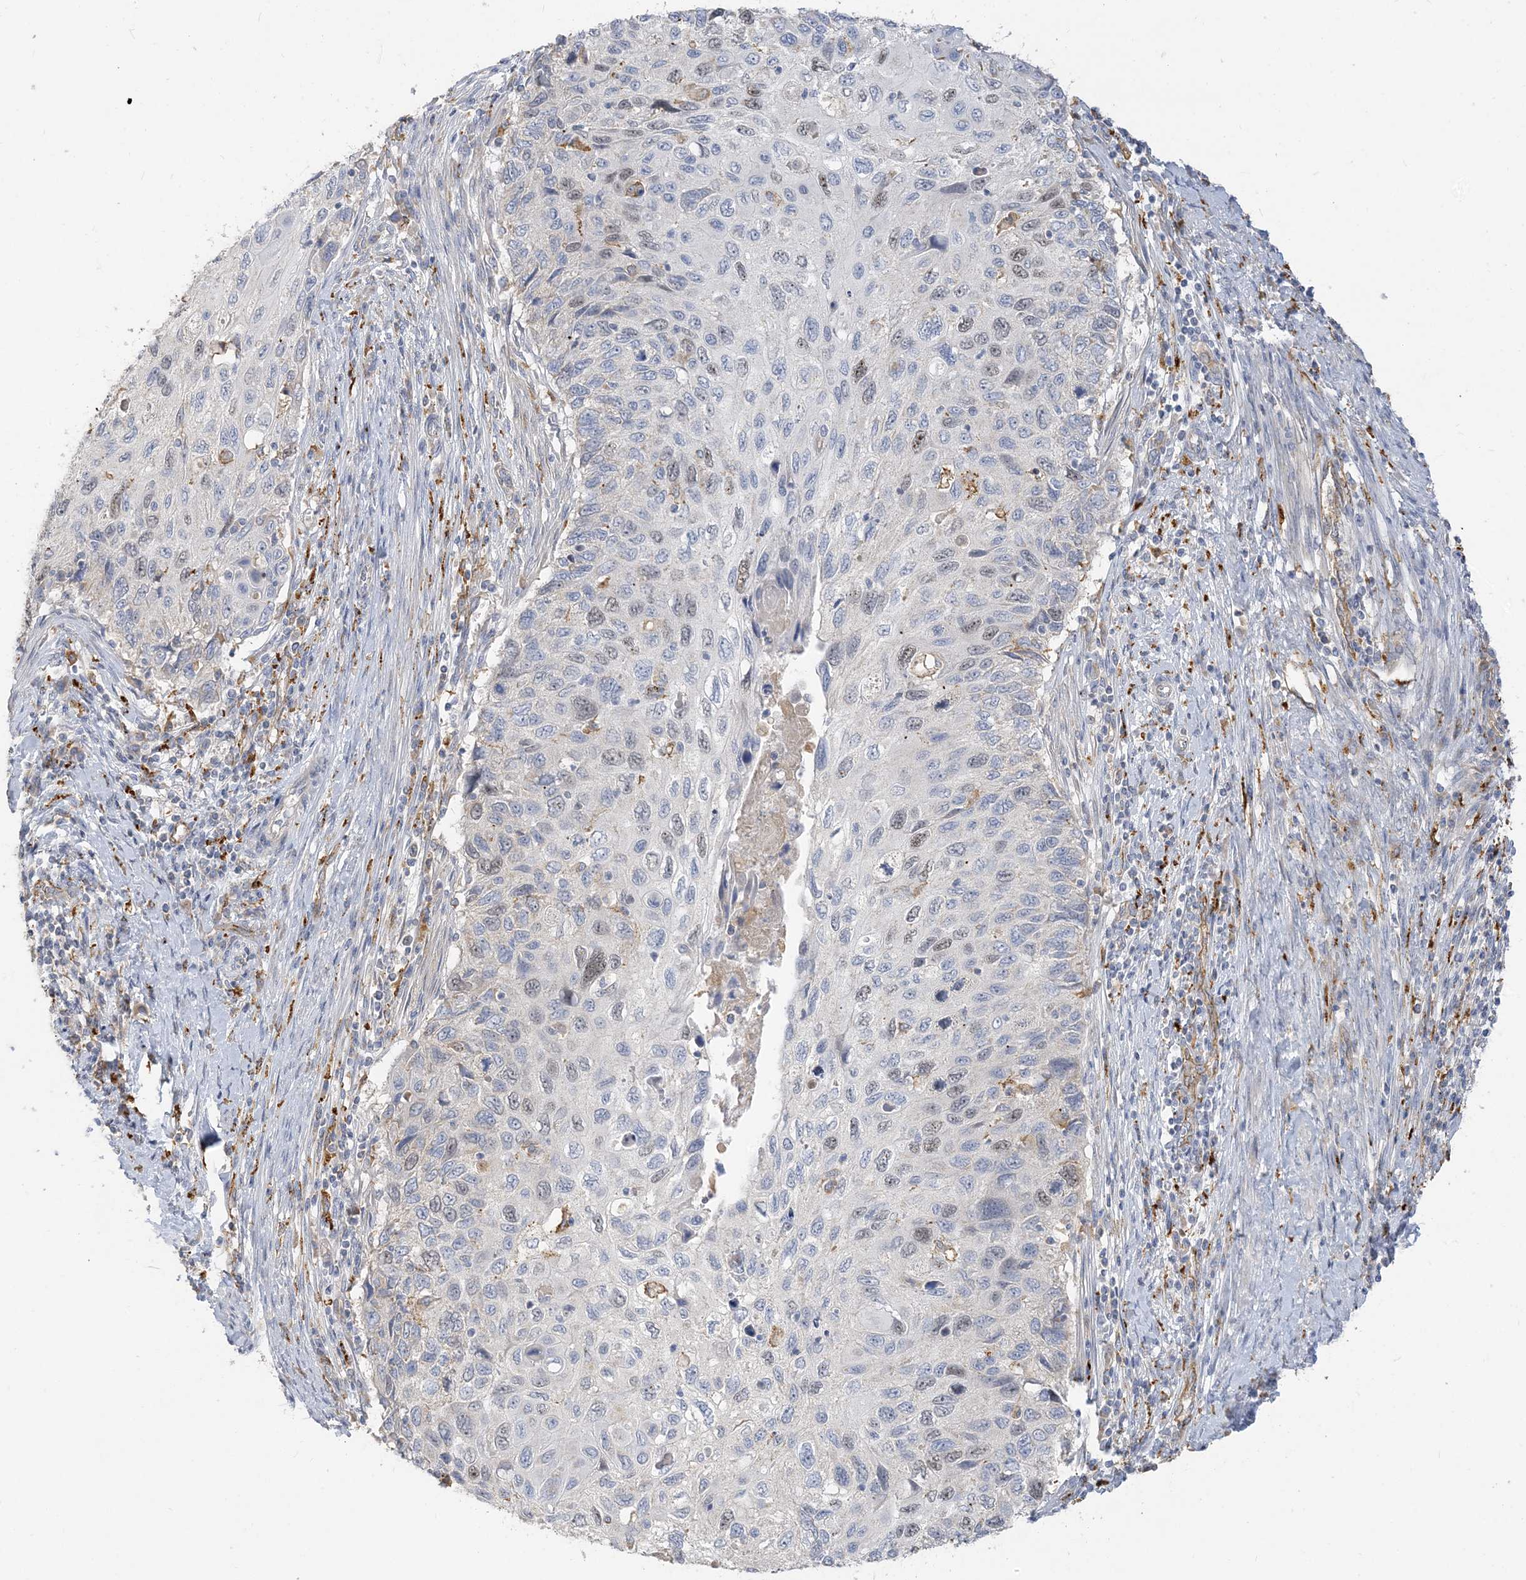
{"staining": {"intensity": "weak", "quantity": "<25%", "location": "nuclear"}, "tissue": "cervical cancer", "cell_type": "Tumor cells", "image_type": "cancer", "snomed": [{"axis": "morphology", "description": "Squamous cell carcinoma, NOS"}, {"axis": "topography", "description": "Cervix"}], "caption": "There is no significant staining in tumor cells of cervical cancer.", "gene": "PEAR1", "patient": {"sex": "female", "age": 70}}